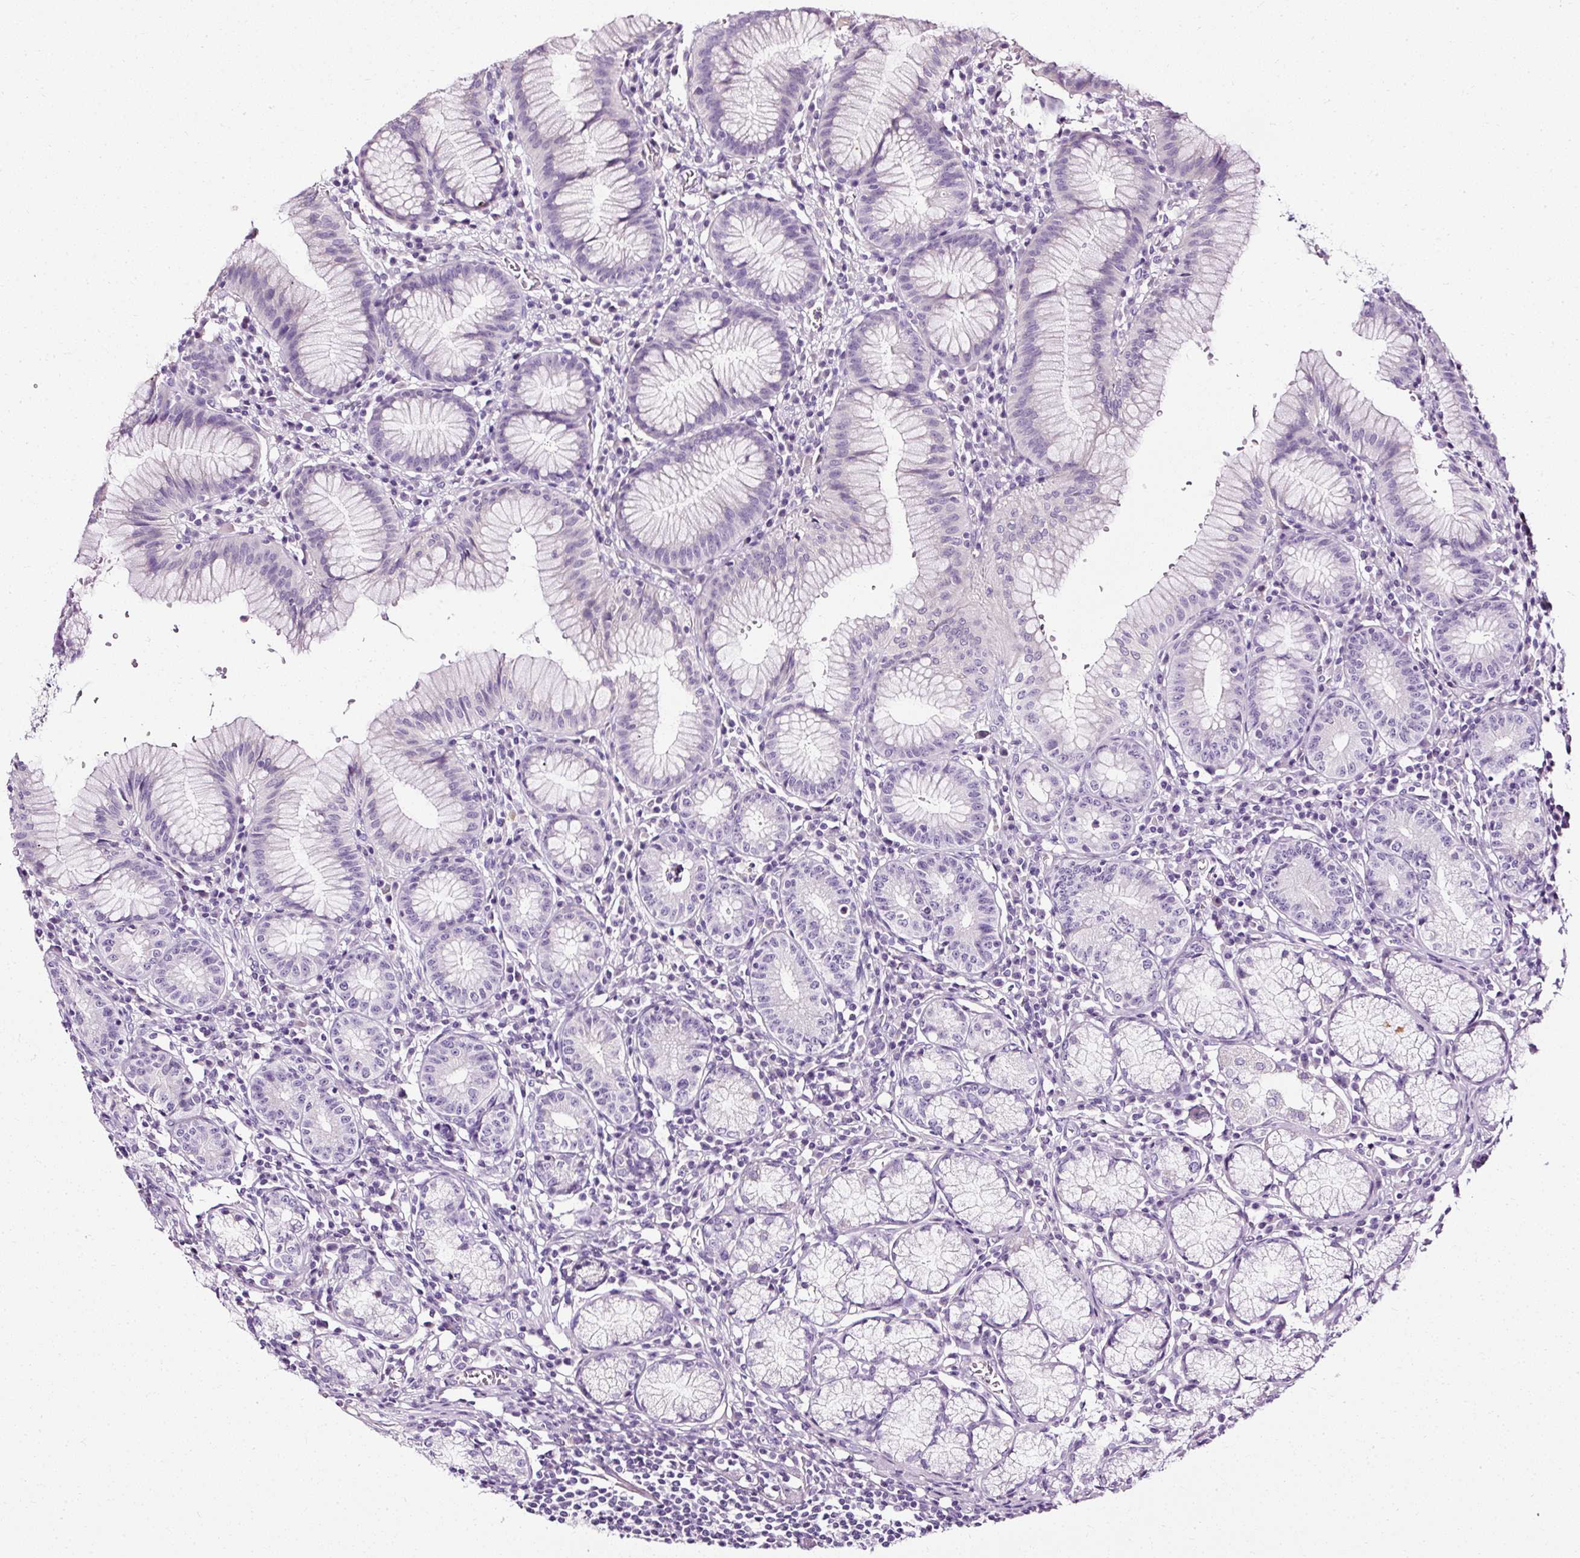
{"staining": {"intensity": "negative", "quantity": "none", "location": "none"}, "tissue": "stomach", "cell_type": "Glandular cells", "image_type": "normal", "snomed": [{"axis": "morphology", "description": "Normal tissue, NOS"}, {"axis": "topography", "description": "Stomach"}], "caption": "Stomach stained for a protein using IHC reveals no positivity glandular cells.", "gene": "ATP2A1", "patient": {"sex": "male", "age": 55}}